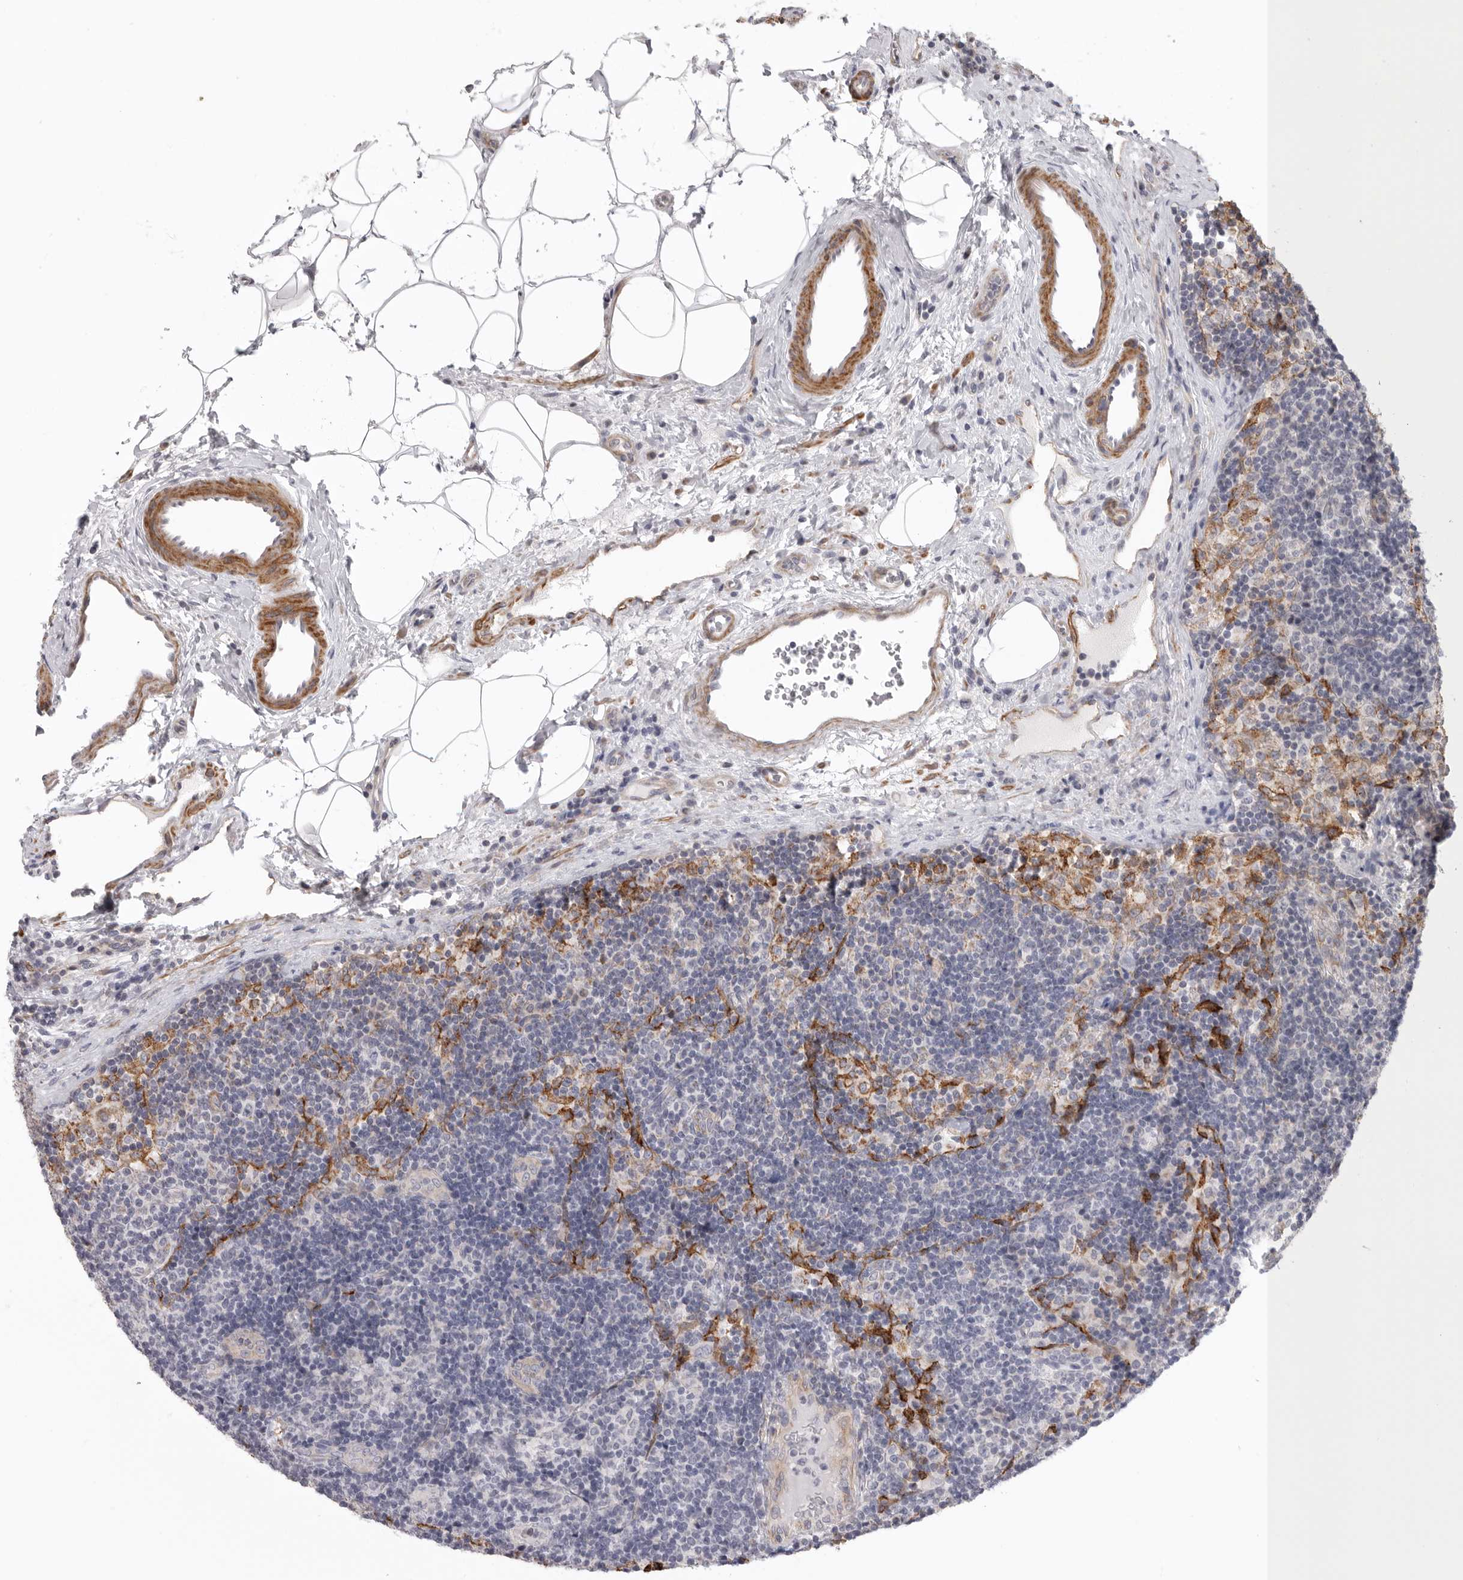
{"staining": {"intensity": "negative", "quantity": "none", "location": "none"}, "tissue": "lymph node", "cell_type": "Germinal center cells", "image_type": "normal", "snomed": [{"axis": "morphology", "description": "Normal tissue, NOS"}, {"axis": "topography", "description": "Lymph node"}], "caption": "Immunohistochemistry (IHC) of unremarkable lymph node demonstrates no staining in germinal center cells.", "gene": "STAB2", "patient": {"sex": "female", "age": 22}}